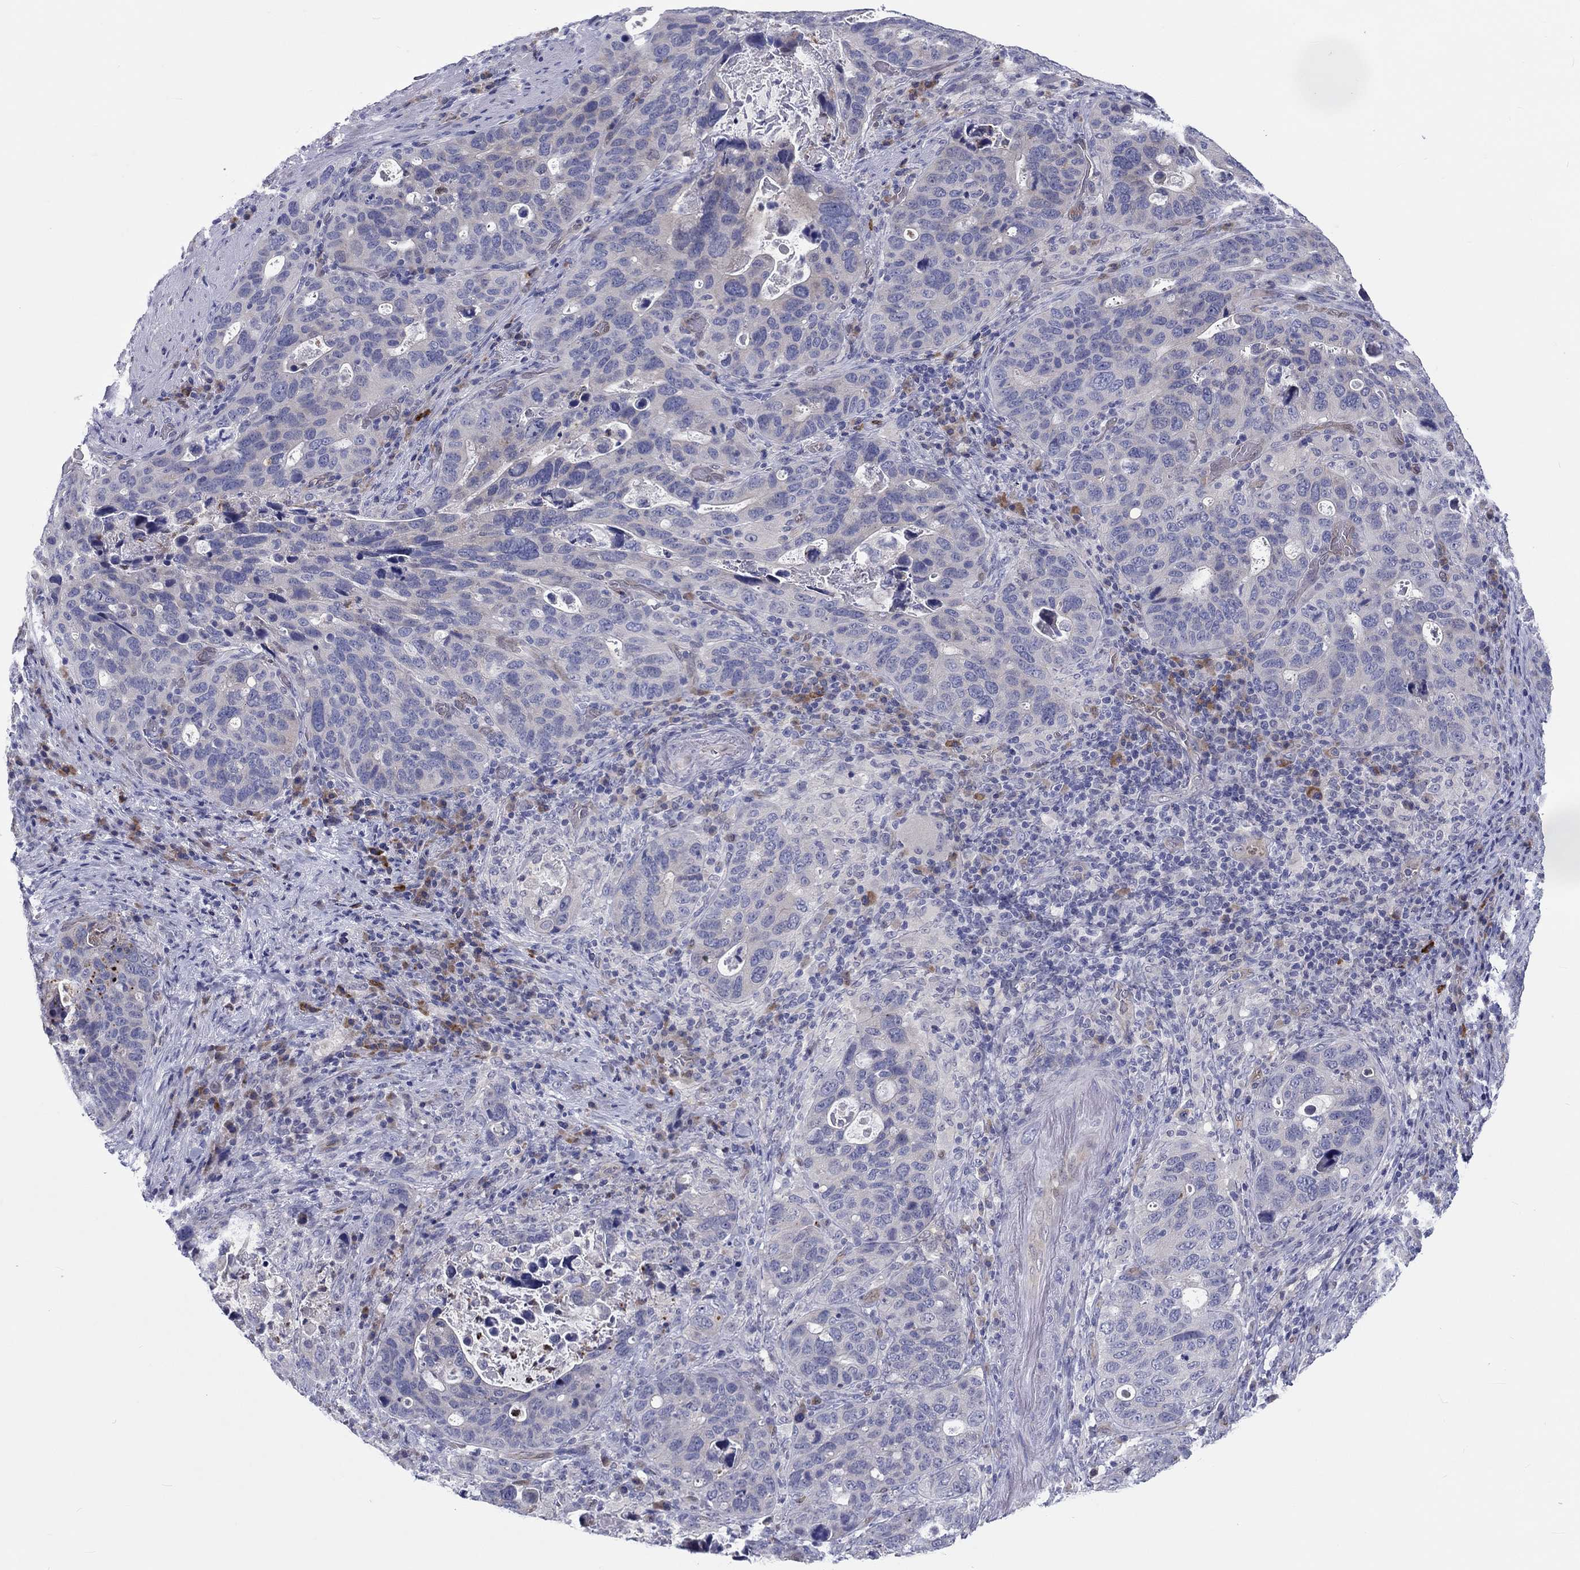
{"staining": {"intensity": "negative", "quantity": "none", "location": "none"}, "tissue": "stomach cancer", "cell_type": "Tumor cells", "image_type": "cancer", "snomed": [{"axis": "morphology", "description": "Adenocarcinoma, NOS"}, {"axis": "topography", "description": "Stomach"}], "caption": "A high-resolution histopathology image shows immunohistochemistry (IHC) staining of stomach adenocarcinoma, which displays no significant expression in tumor cells.", "gene": "ABCG4", "patient": {"sex": "male", "age": 54}}